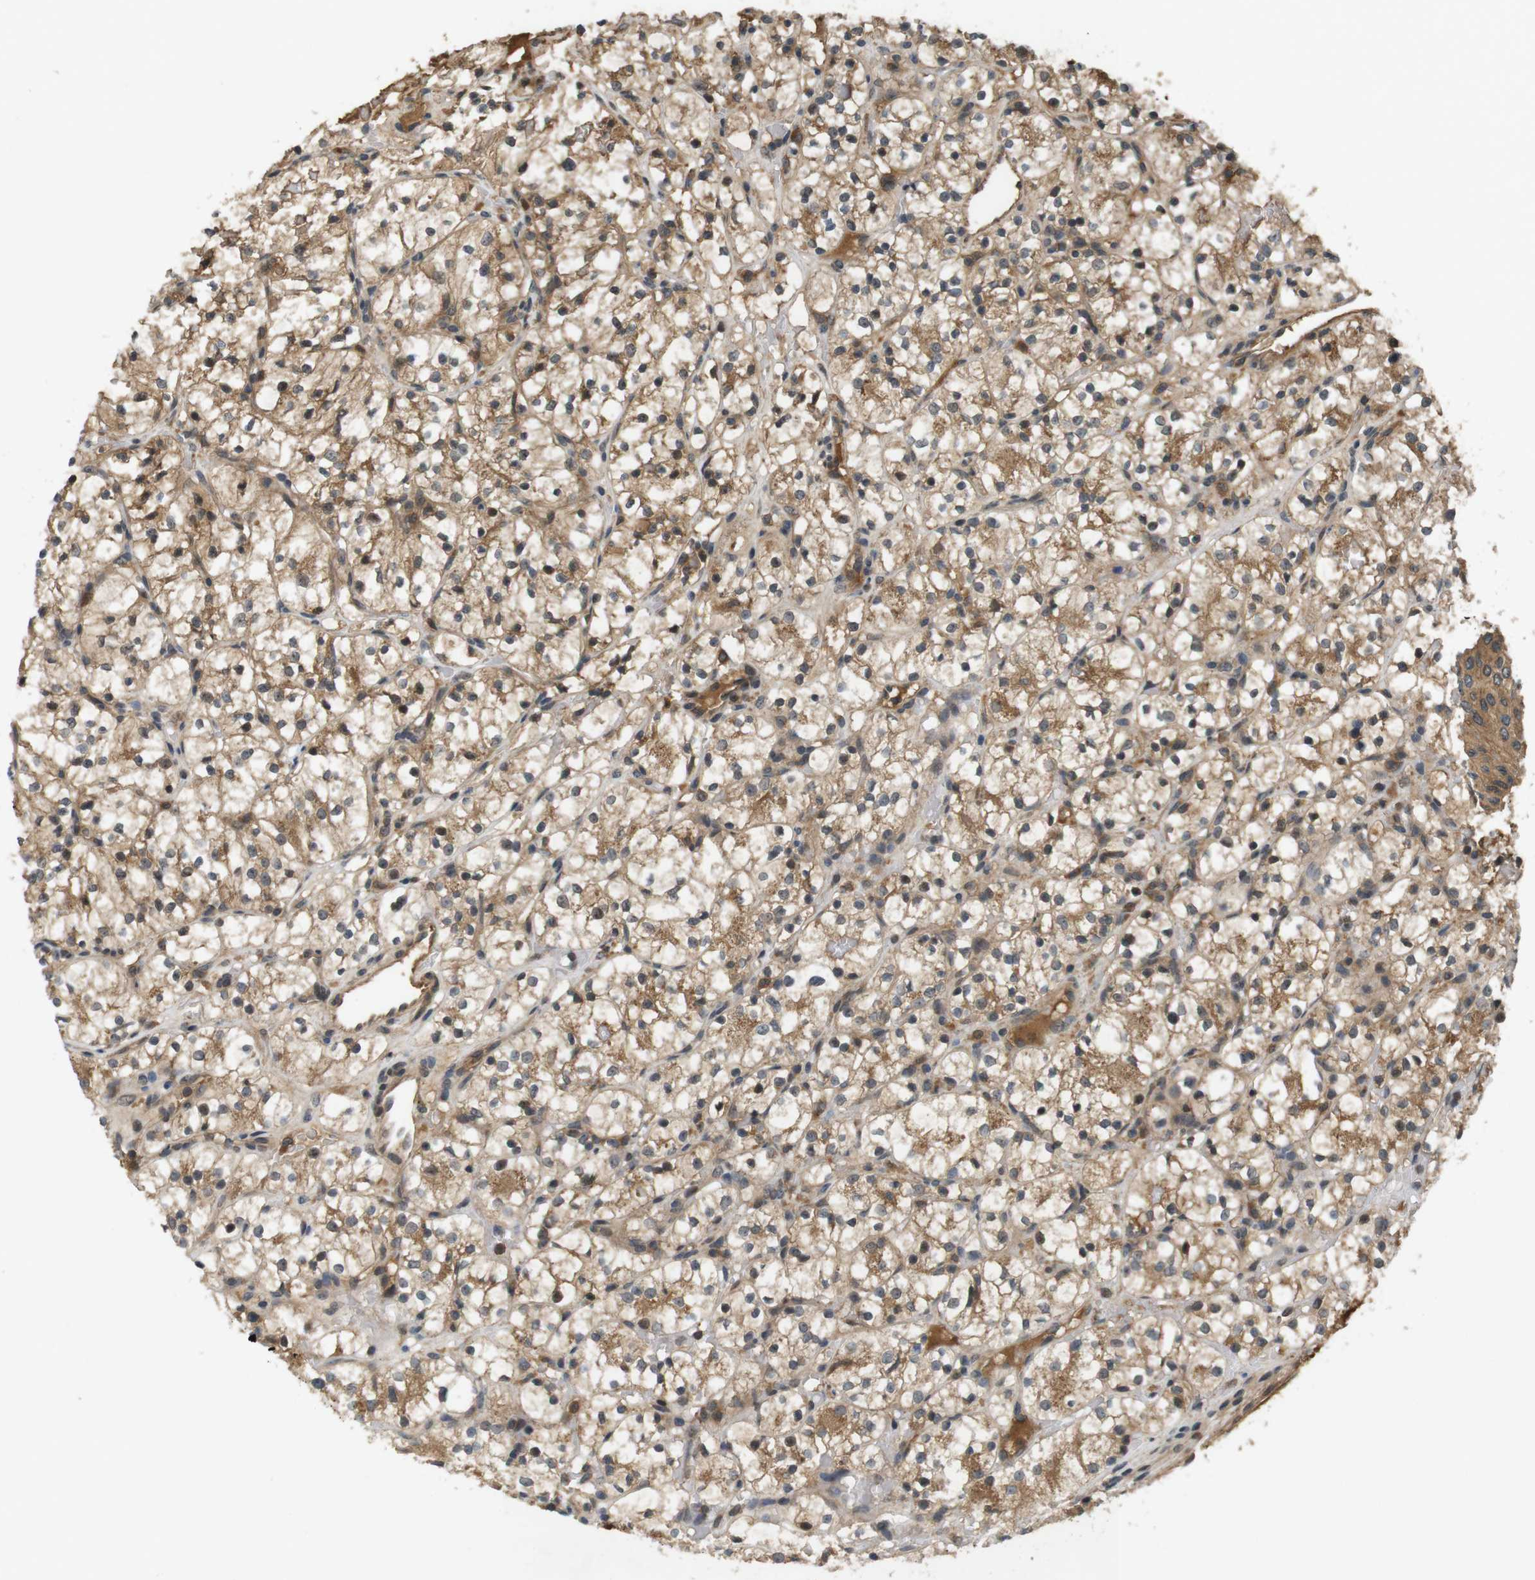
{"staining": {"intensity": "moderate", "quantity": ">75%", "location": "cytoplasmic/membranous"}, "tissue": "renal cancer", "cell_type": "Tumor cells", "image_type": "cancer", "snomed": [{"axis": "morphology", "description": "Adenocarcinoma, NOS"}, {"axis": "topography", "description": "Kidney"}], "caption": "Adenocarcinoma (renal) tissue demonstrates moderate cytoplasmic/membranous positivity in approximately >75% of tumor cells", "gene": "NFKBIE", "patient": {"sex": "female", "age": 60}}